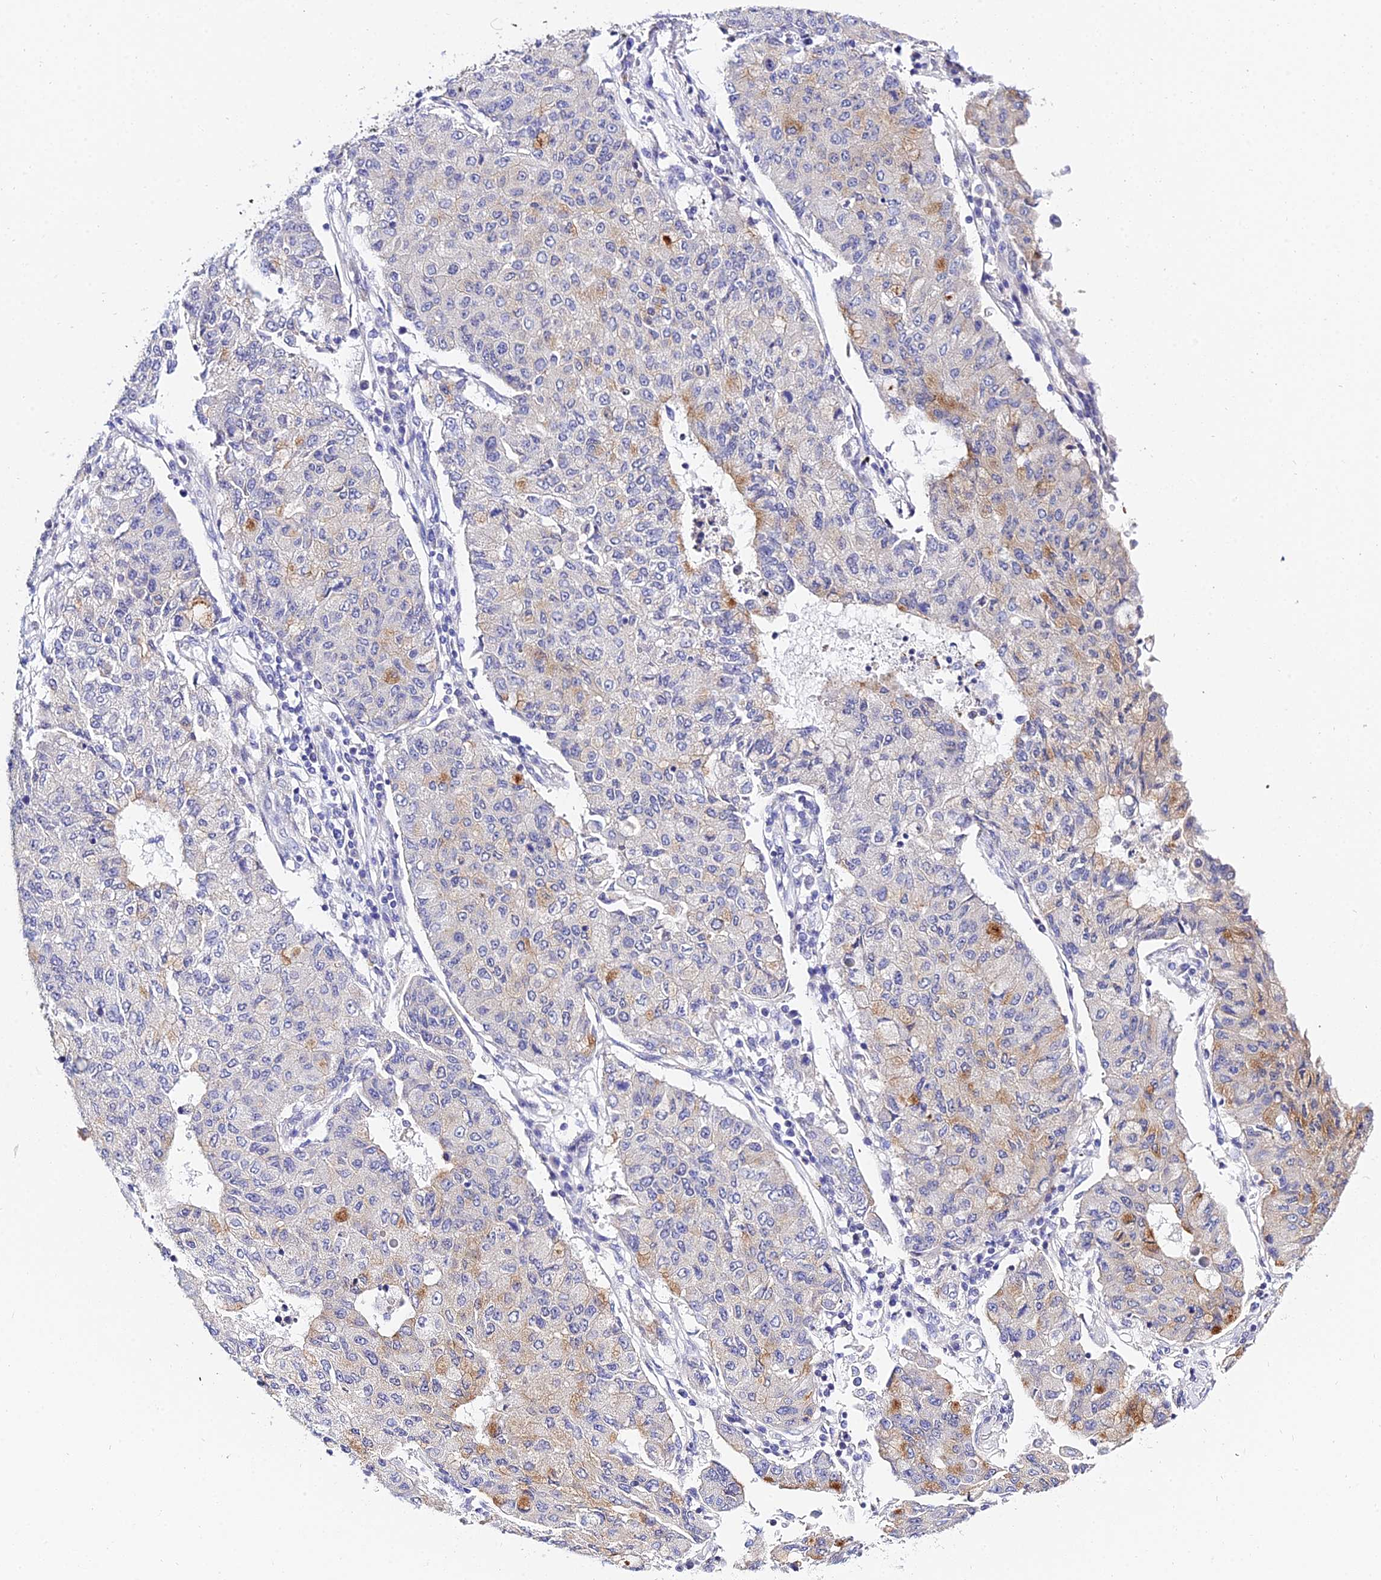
{"staining": {"intensity": "moderate", "quantity": "<25%", "location": "cytoplasmic/membranous"}, "tissue": "lung cancer", "cell_type": "Tumor cells", "image_type": "cancer", "snomed": [{"axis": "morphology", "description": "Squamous cell carcinoma, NOS"}, {"axis": "topography", "description": "Lung"}], "caption": "Squamous cell carcinoma (lung) was stained to show a protein in brown. There is low levels of moderate cytoplasmic/membranous expression in about <25% of tumor cells. The protein of interest is shown in brown color, while the nuclei are stained blue.", "gene": "ZNF628", "patient": {"sex": "male", "age": 74}}